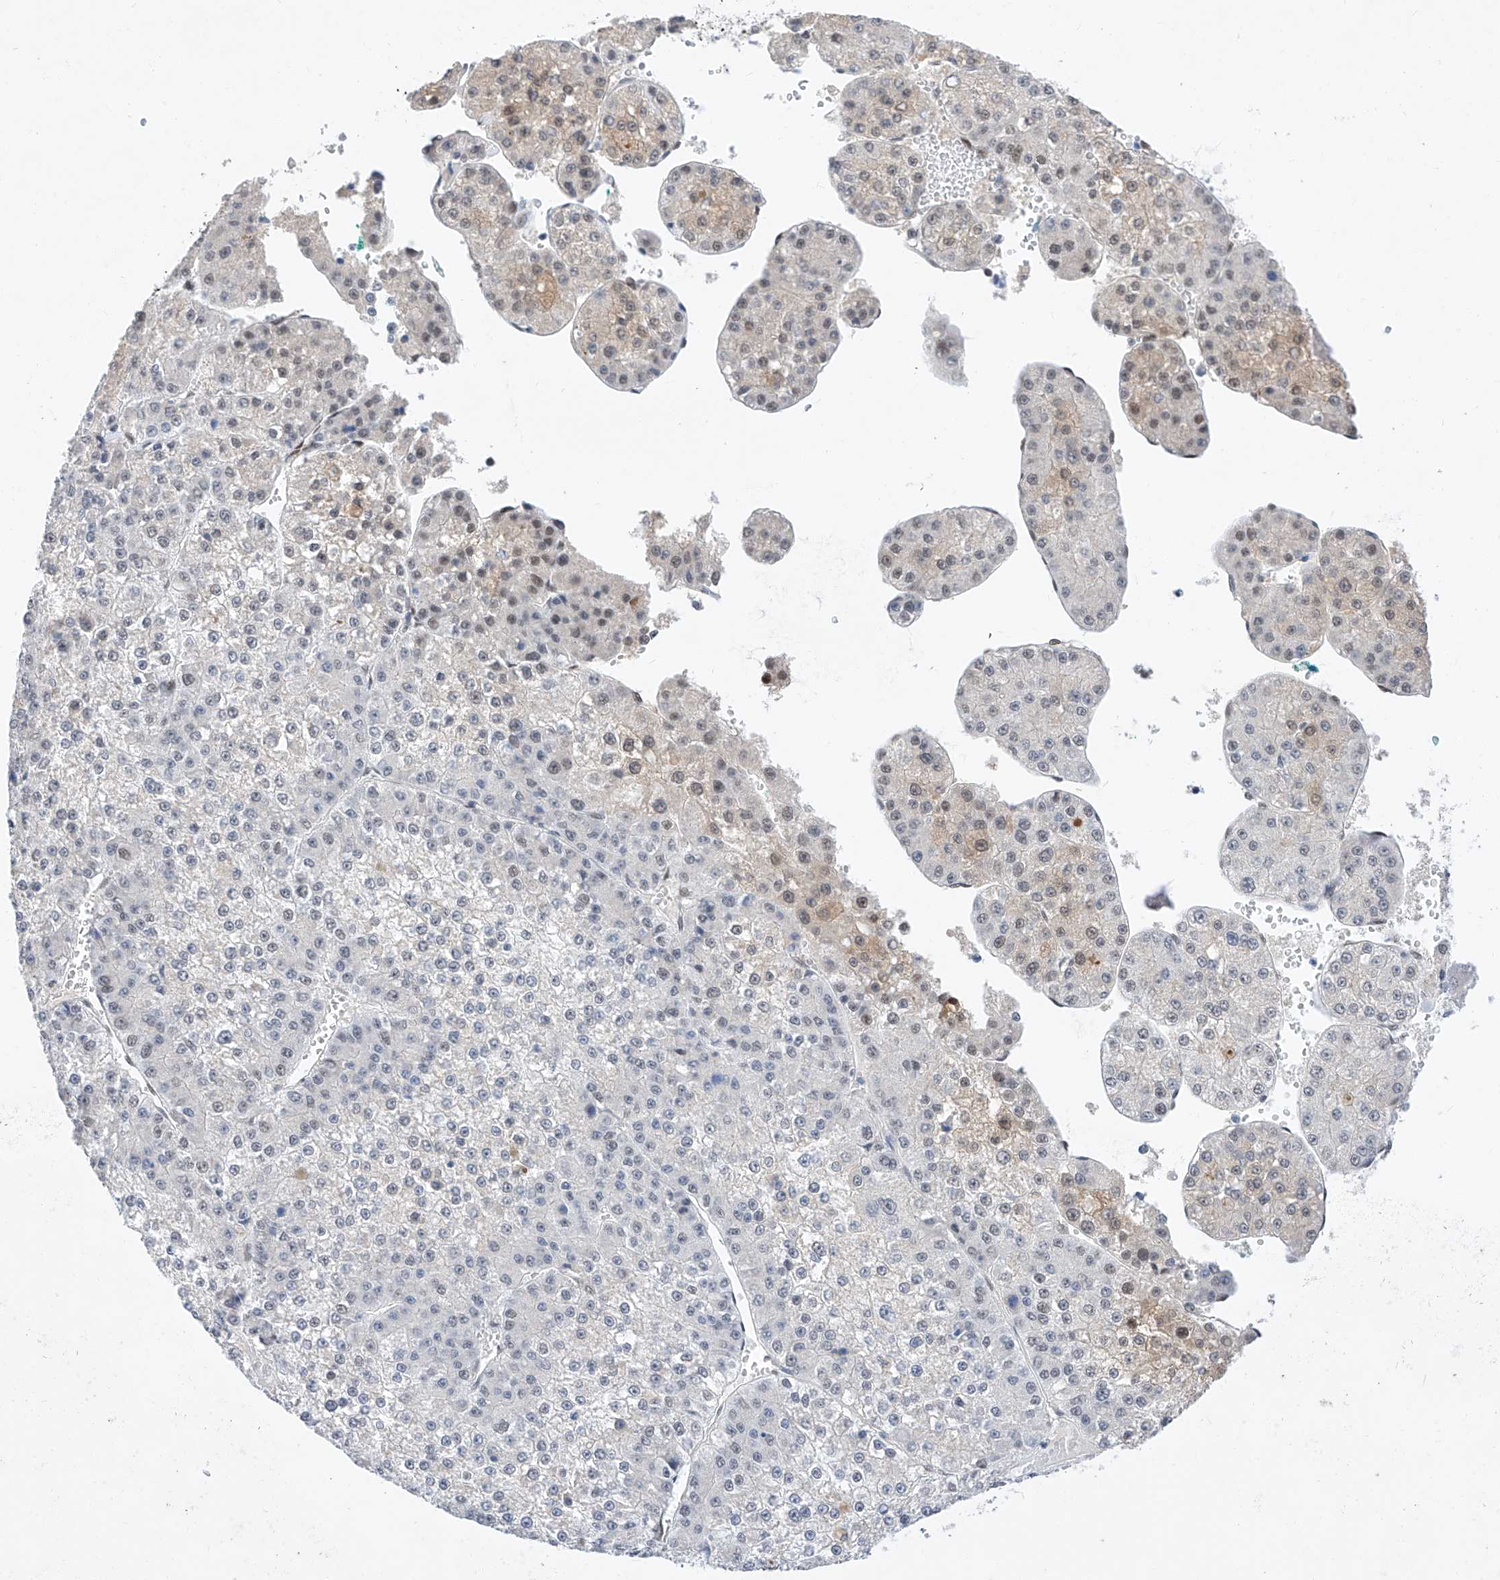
{"staining": {"intensity": "weak", "quantity": "<25%", "location": "cytoplasmic/membranous,nuclear"}, "tissue": "liver cancer", "cell_type": "Tumor cells", "image_type": "cancer", "snomed": [{"axis": "morphology", "description": "Carcinoma, Hepatocellular, NOS"}, {"axis": "topography", "description": "Liver"}], "caption": "DAB (3,3'-diaminobenzidine) immunohistochemical staining of human liver cancer (hepatocellular carcinoma) shows no significant staining in tumor cells.", "gene": "KCNJ1", "patient": {"sex": "female", "age": 73}}